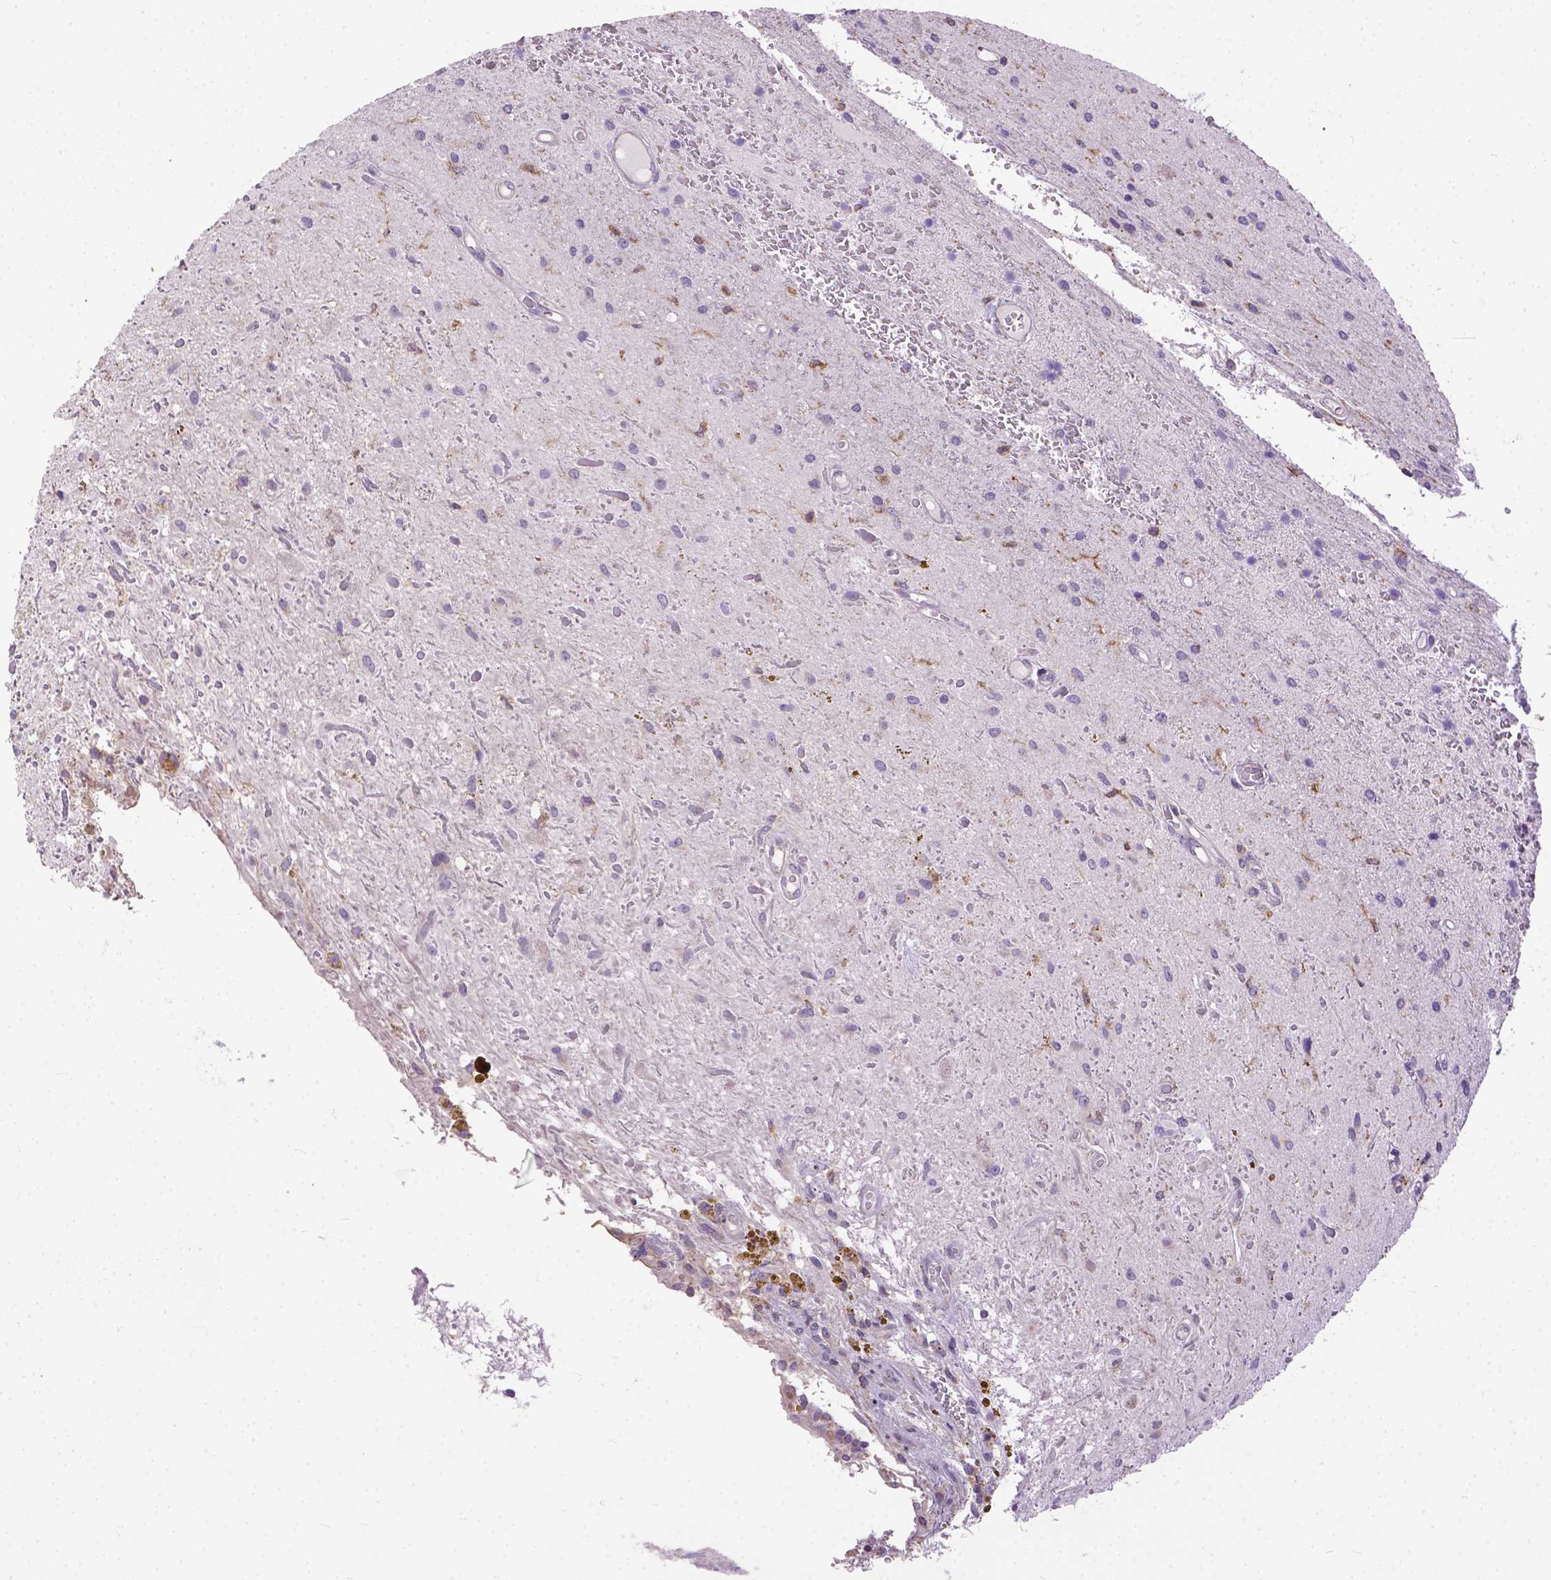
{"staining": {"intensity": "weak", "quantity": "<25%", "location": "cytoplasmic/membranous"}, "tissue": "glioma", "cell_type": "Tumor cells", "image_type": "cancer", "snomed": [{"axis": "morphology", "description": "Glioma, malignant, Low grade"}, {"axis": "topography", "description": "Cerebellum"}], "caption": "Immunohistochemistry of human malignant low-grade glioma exhibits no expression in tumor cells.", "gene": "BANF2", "patient": {"sex": "female", "age": 14}}